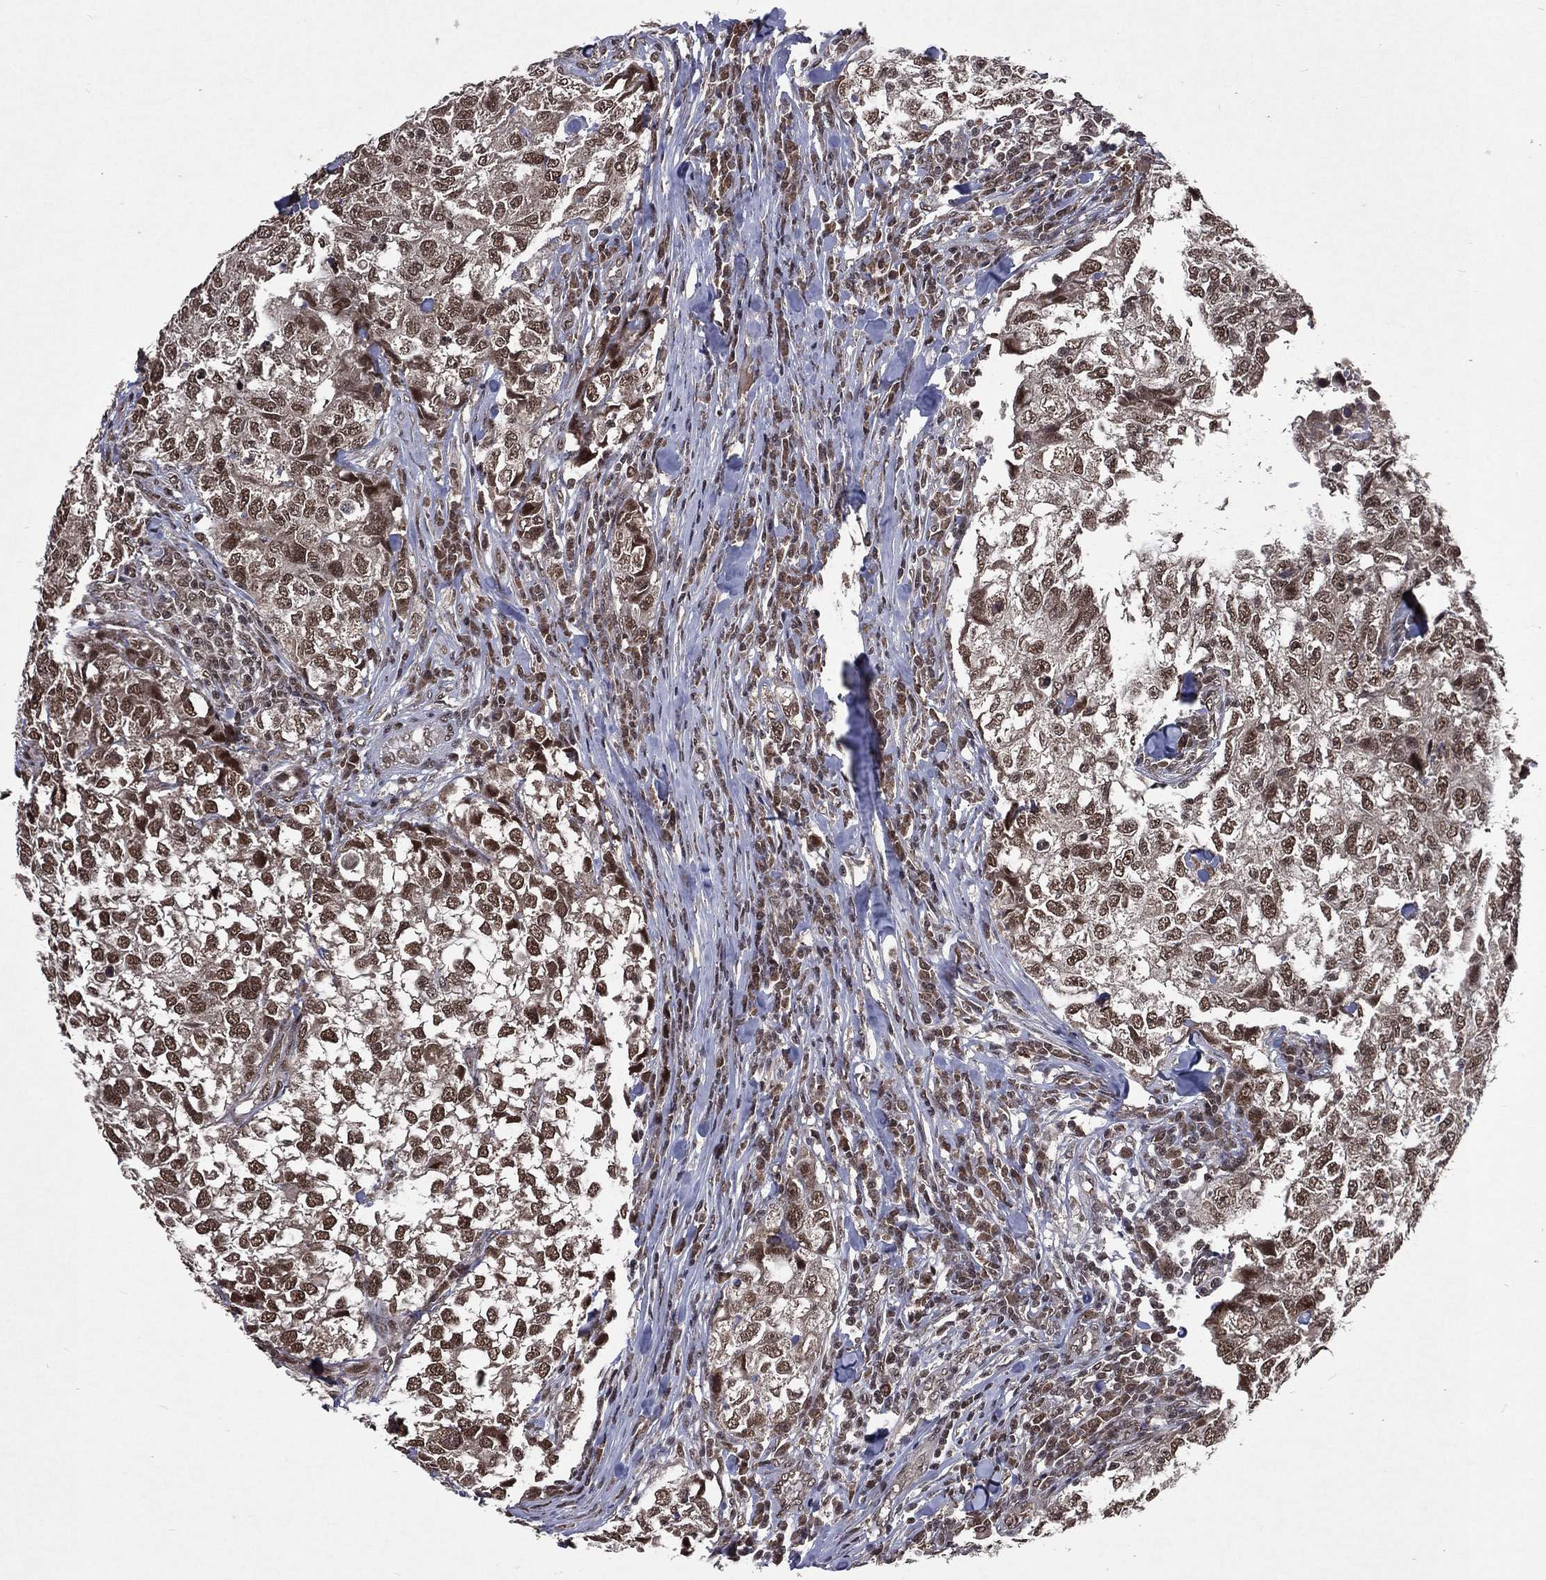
{"staining": {"intensity": "moderate", "quantity": ">75%", "location": "nuclear"}, "tissue": "breast cancer", "cell_type": "Tumor cells", "image_type": "cancer", "snomed": [{"axis": "morphology", "description": "Duct carcinoma"}, {"axis": "topography", "description": "Breast"}], "caption": "An immunohistochemistry image of tumor tissue is shown. Protein staining in brown labels moderate nuclear positivity in breast cancer within tumor cells. The staining was performed using DAB to visualize the protein expression in brown, while the nuclei were stained in blue with hematoxylin (Magnification: 20x).", "gene": "DMAP1", "patient": {"sex": "female", "age": 30}}